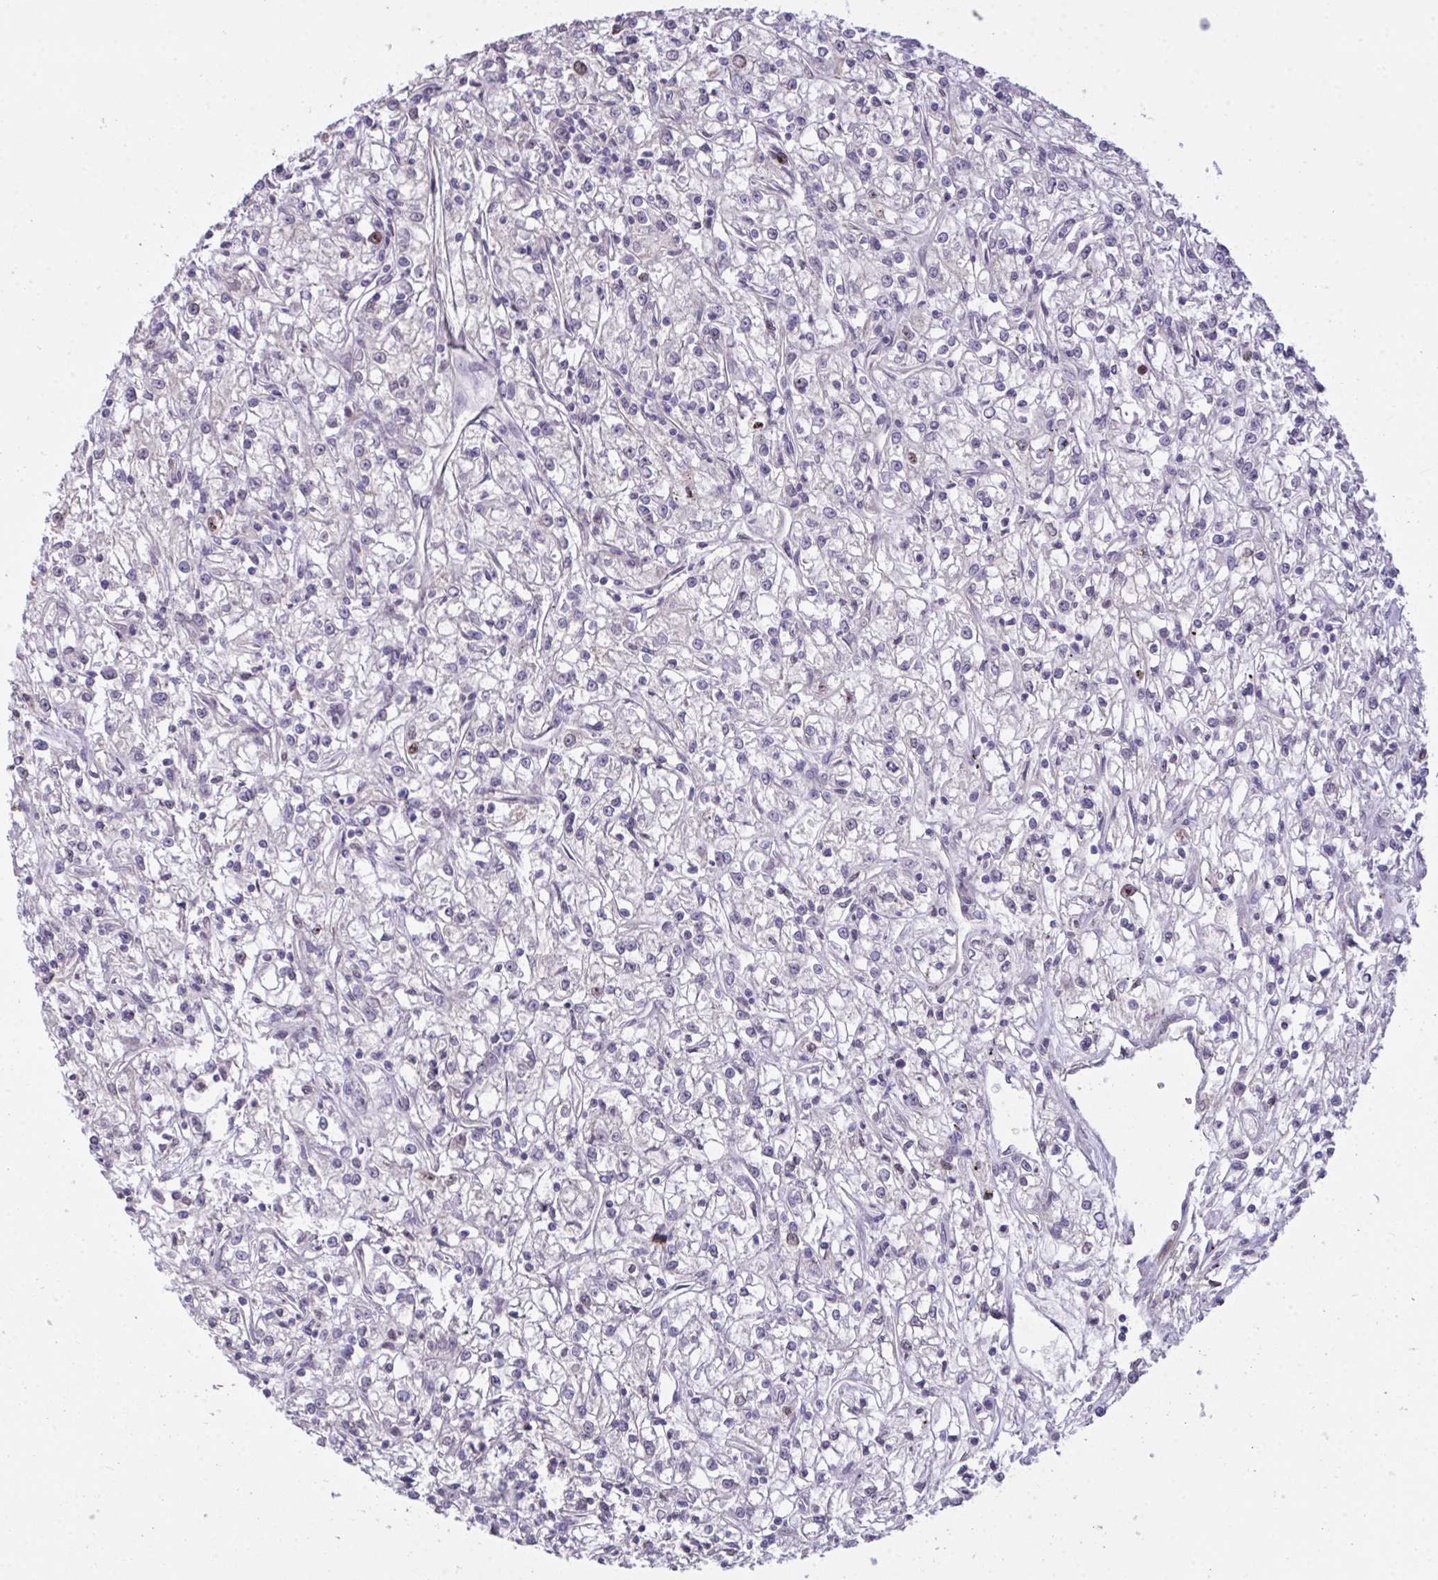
{"staining": {"intensity": "negative", "quantity": "none", "location": "none"}, "tissue": "renal cancer", "cell_type": "Tumor cells", "image_type": "cancer", "snomed": [{"axis": "morphology", "description": "Adenocarcinoma, NOS"}, {"axis": "topography", "description": "Kidney"}], "caption": "Immunohistochemistry (IHC) of renal cancer reveals no expression in tumor cells.", "gene": "SETD7", "patient": {"sex": "female", "age": 59}}